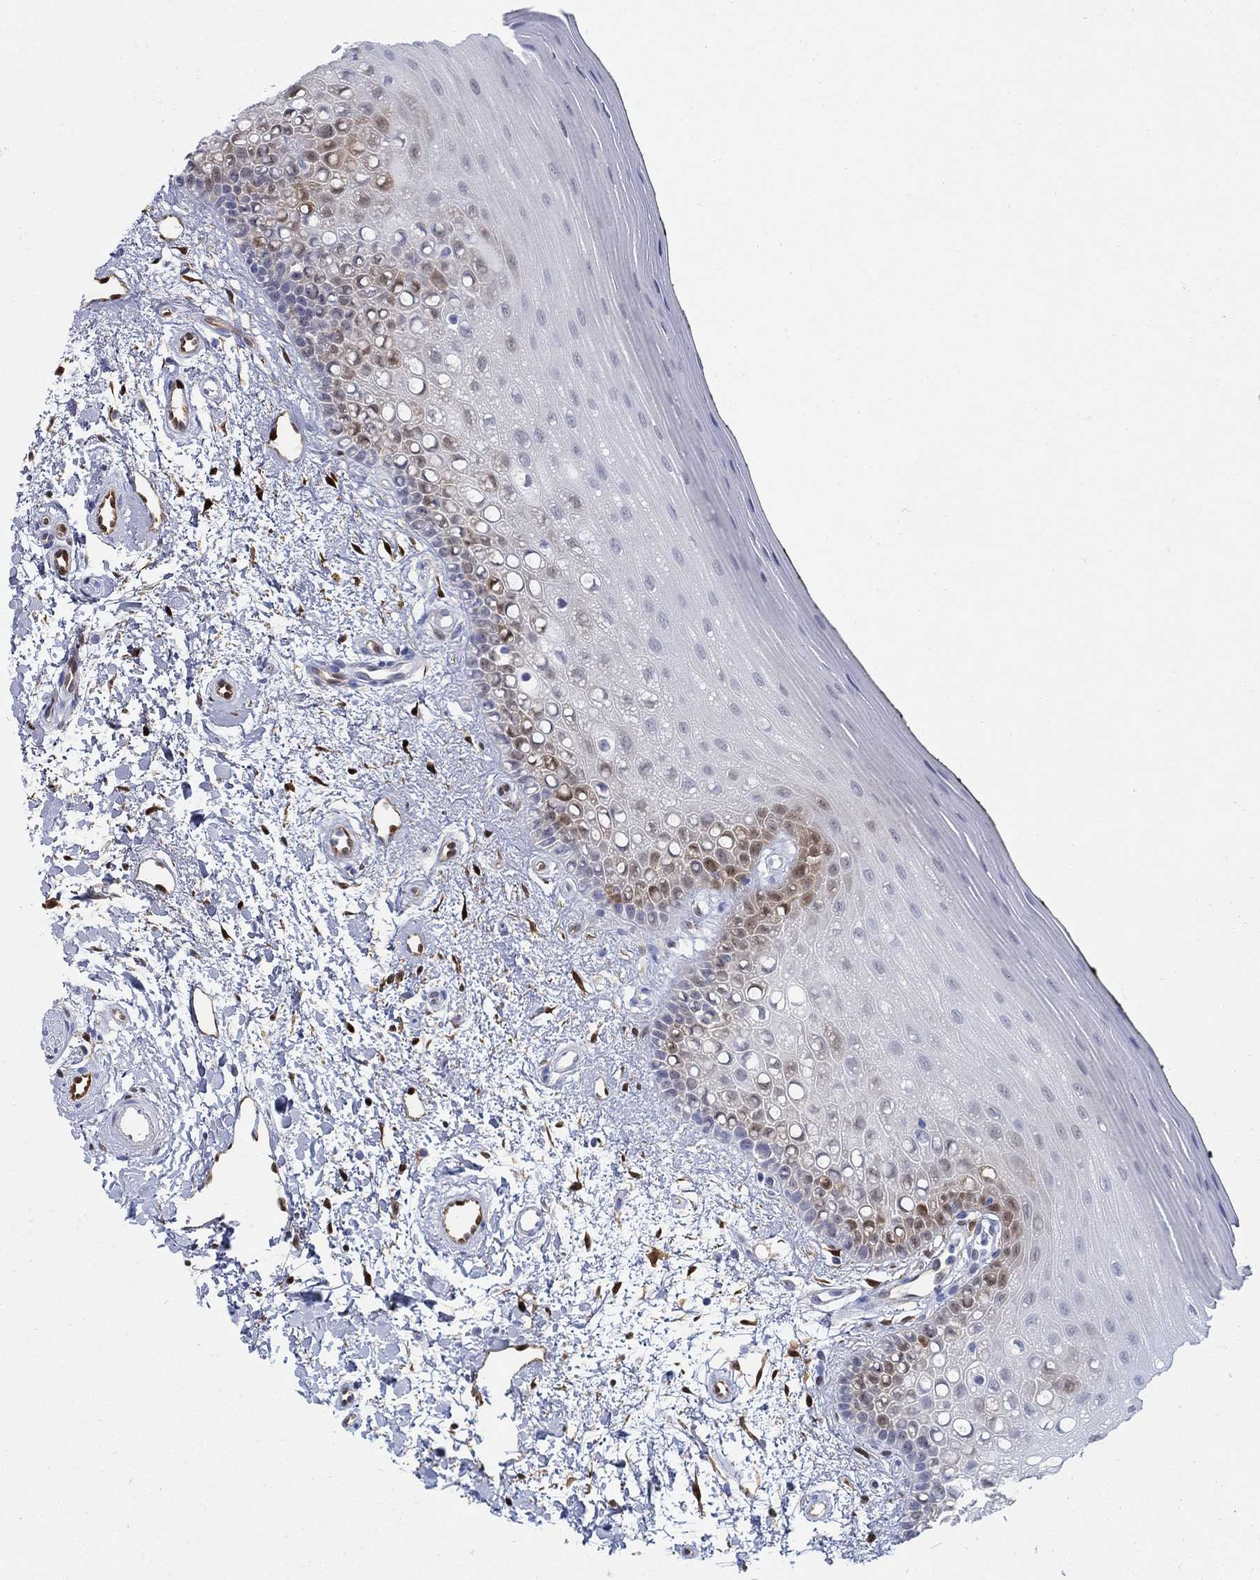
{"staining": {"intensity": "weak", "quantity": "<25%", "location": "cytoplasmic/membranous"}, "tissue": "oral mucosa", "cell_type": "Squamous epithelial cells", "image_type": "normal", "snomed": [{"axis": "morphology", "description": "Normal tissue, NOS"}, {"axis": "topography", "description": "Oral tissue"}], "caption": "High power microscopy photomicrograph of an immunohistochemistry image of normal oral mucosa, revealing no significant positivity in squamous epithelial cells.", "gene": "AKR1C1", "patient": {"sex": "female", "age": 78}}